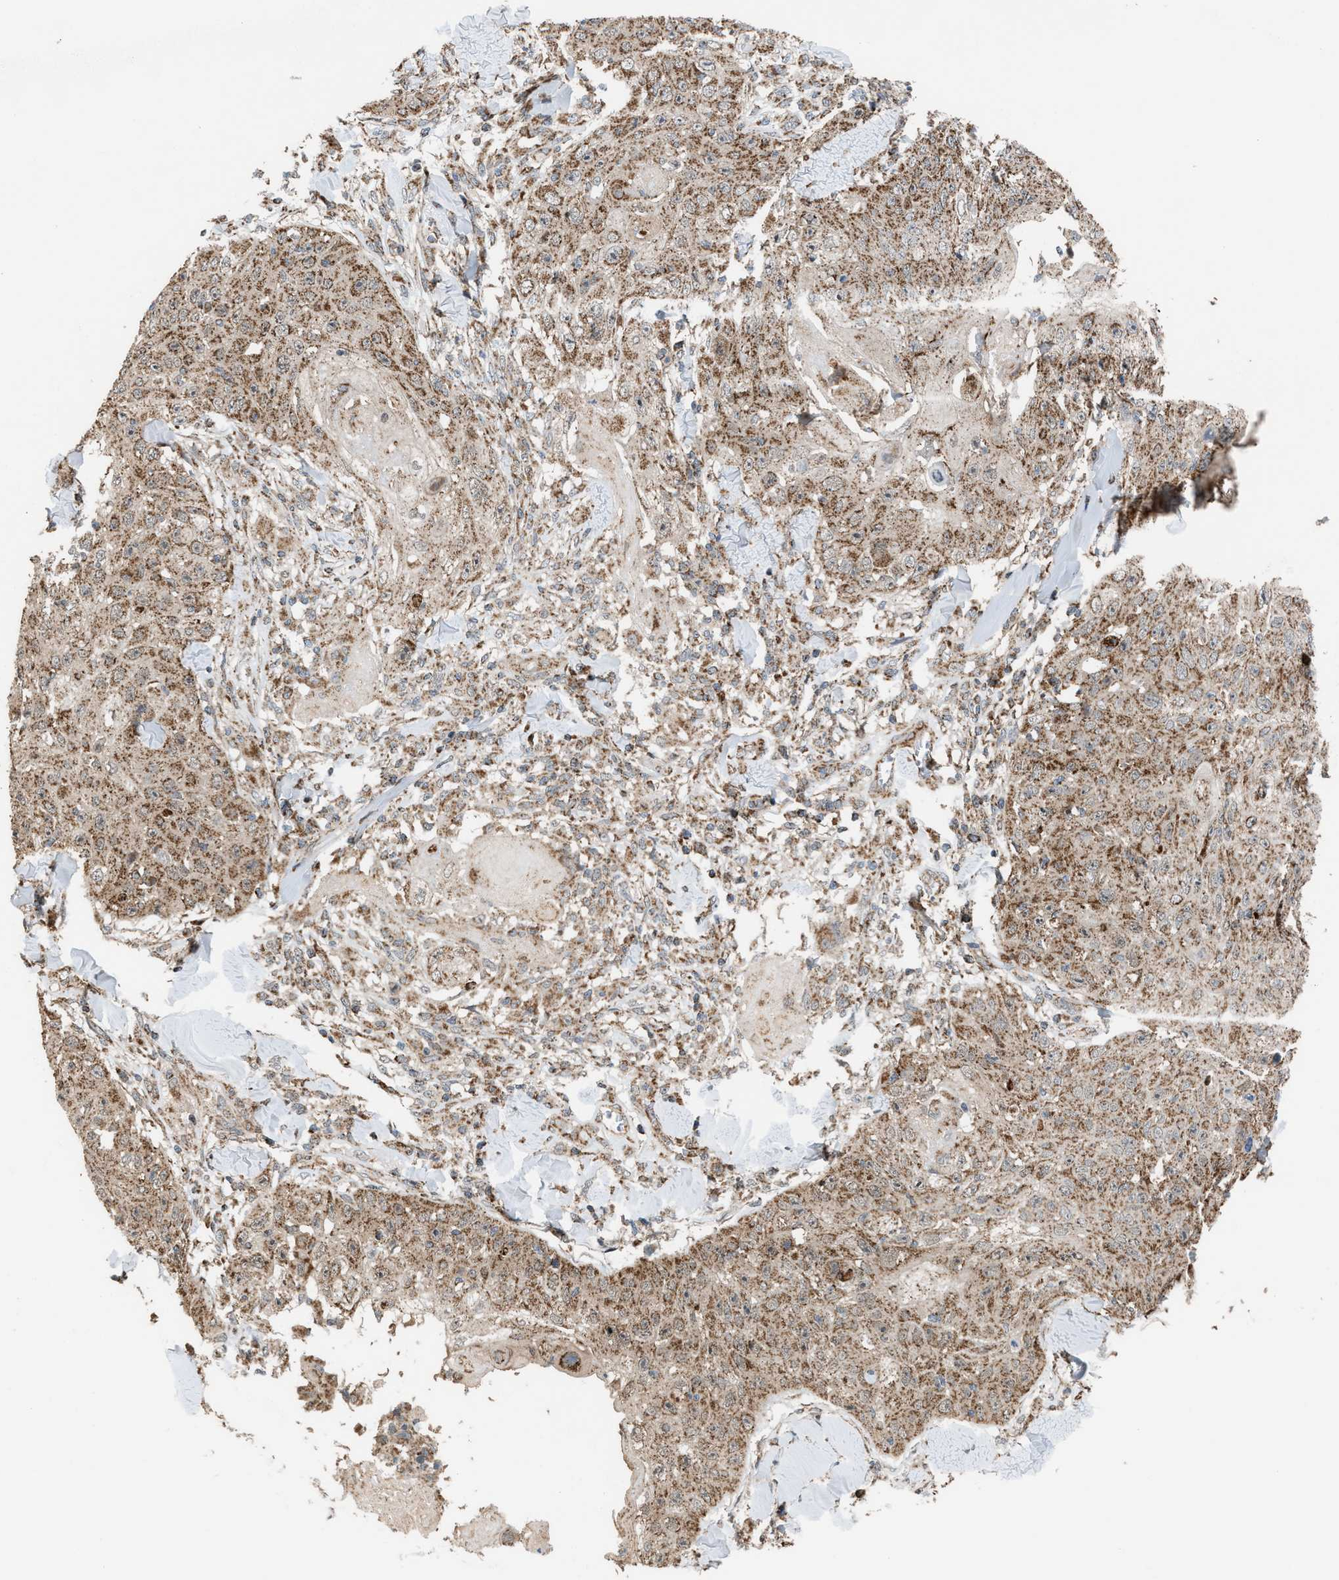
{"staining": {"intensity": "moderate", "quantity": ">75%", "location": "cytoplasmic/membranous"}, "tissue": "skin cancer", "cell_type": "Tumor cells", "image_type": "cancer", "snomed": [{"axis": "morphology", "description": "Squamous cell carcinoma, NOS"}, {"axis": "topography", "description": "Skin"}], "caption": "Protein expression analysis of human skin cancer reveals moderate cytoplasmic/membranous positivity in about >75% of tumor cells.", "gene": "SGSM2", "patient": {"sex": "male", "age": 86}}